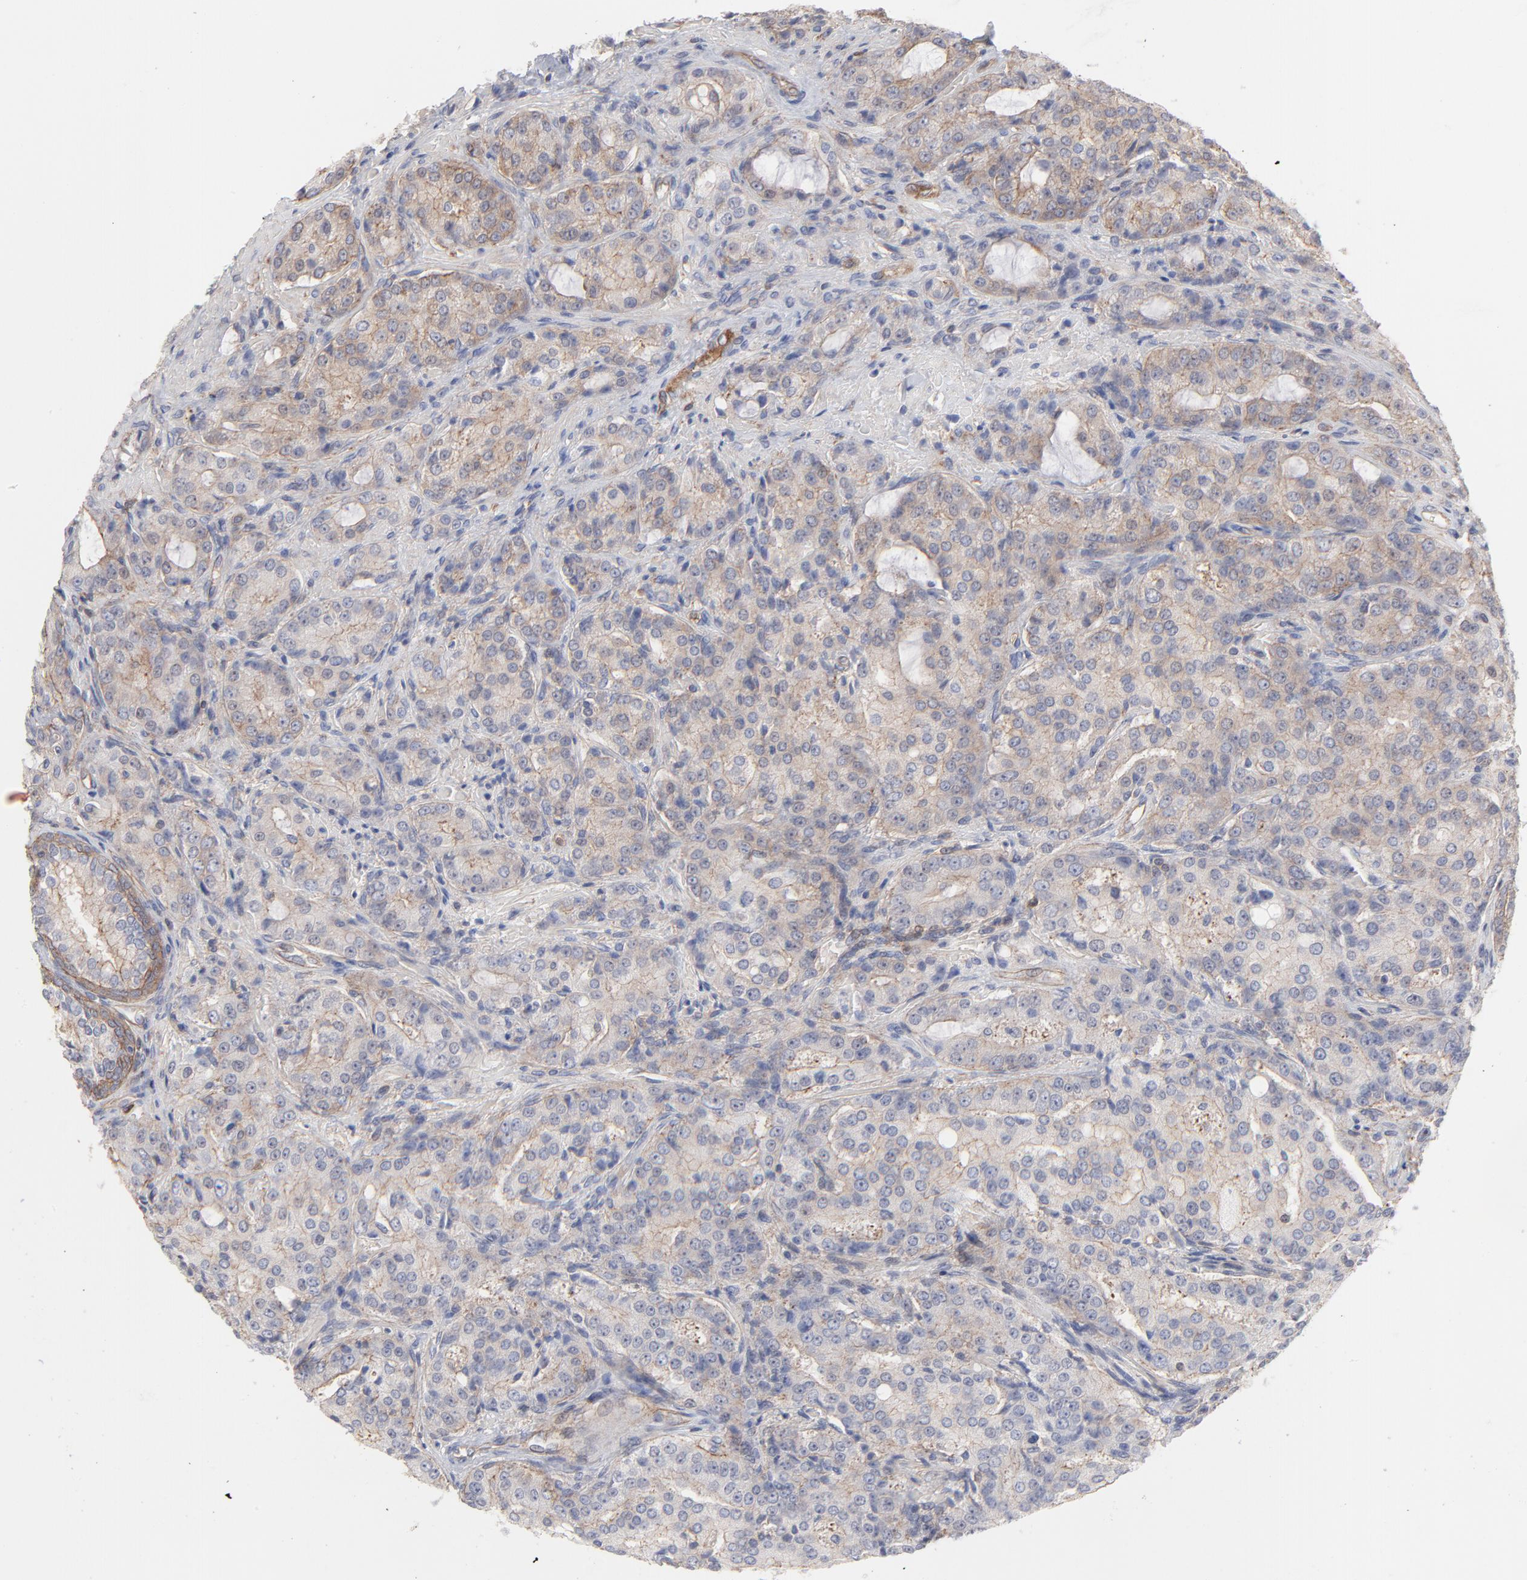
{"staining": {"intensity": "moderate", "quantity": ">75%", "location": "cytoplasmic/membranous"}, "tissue": "prostate cancer", "cell_type": "Tumor cells", "image_type": "cancer", "snomed": [{"axis": "morphology", "description": "Adenocarcinoma, High grade"}, {"axis": "topography", "description": "Prostate"}], "caption": "This is a photomicrograph of IHC staining of adenocarcinoma (high-grade) (prostate), which shows moderate expression in the cytoplasmic/membranous of tumor cells.", "gene": "PXN", "patient": {"sex": "male", "age": 72}}